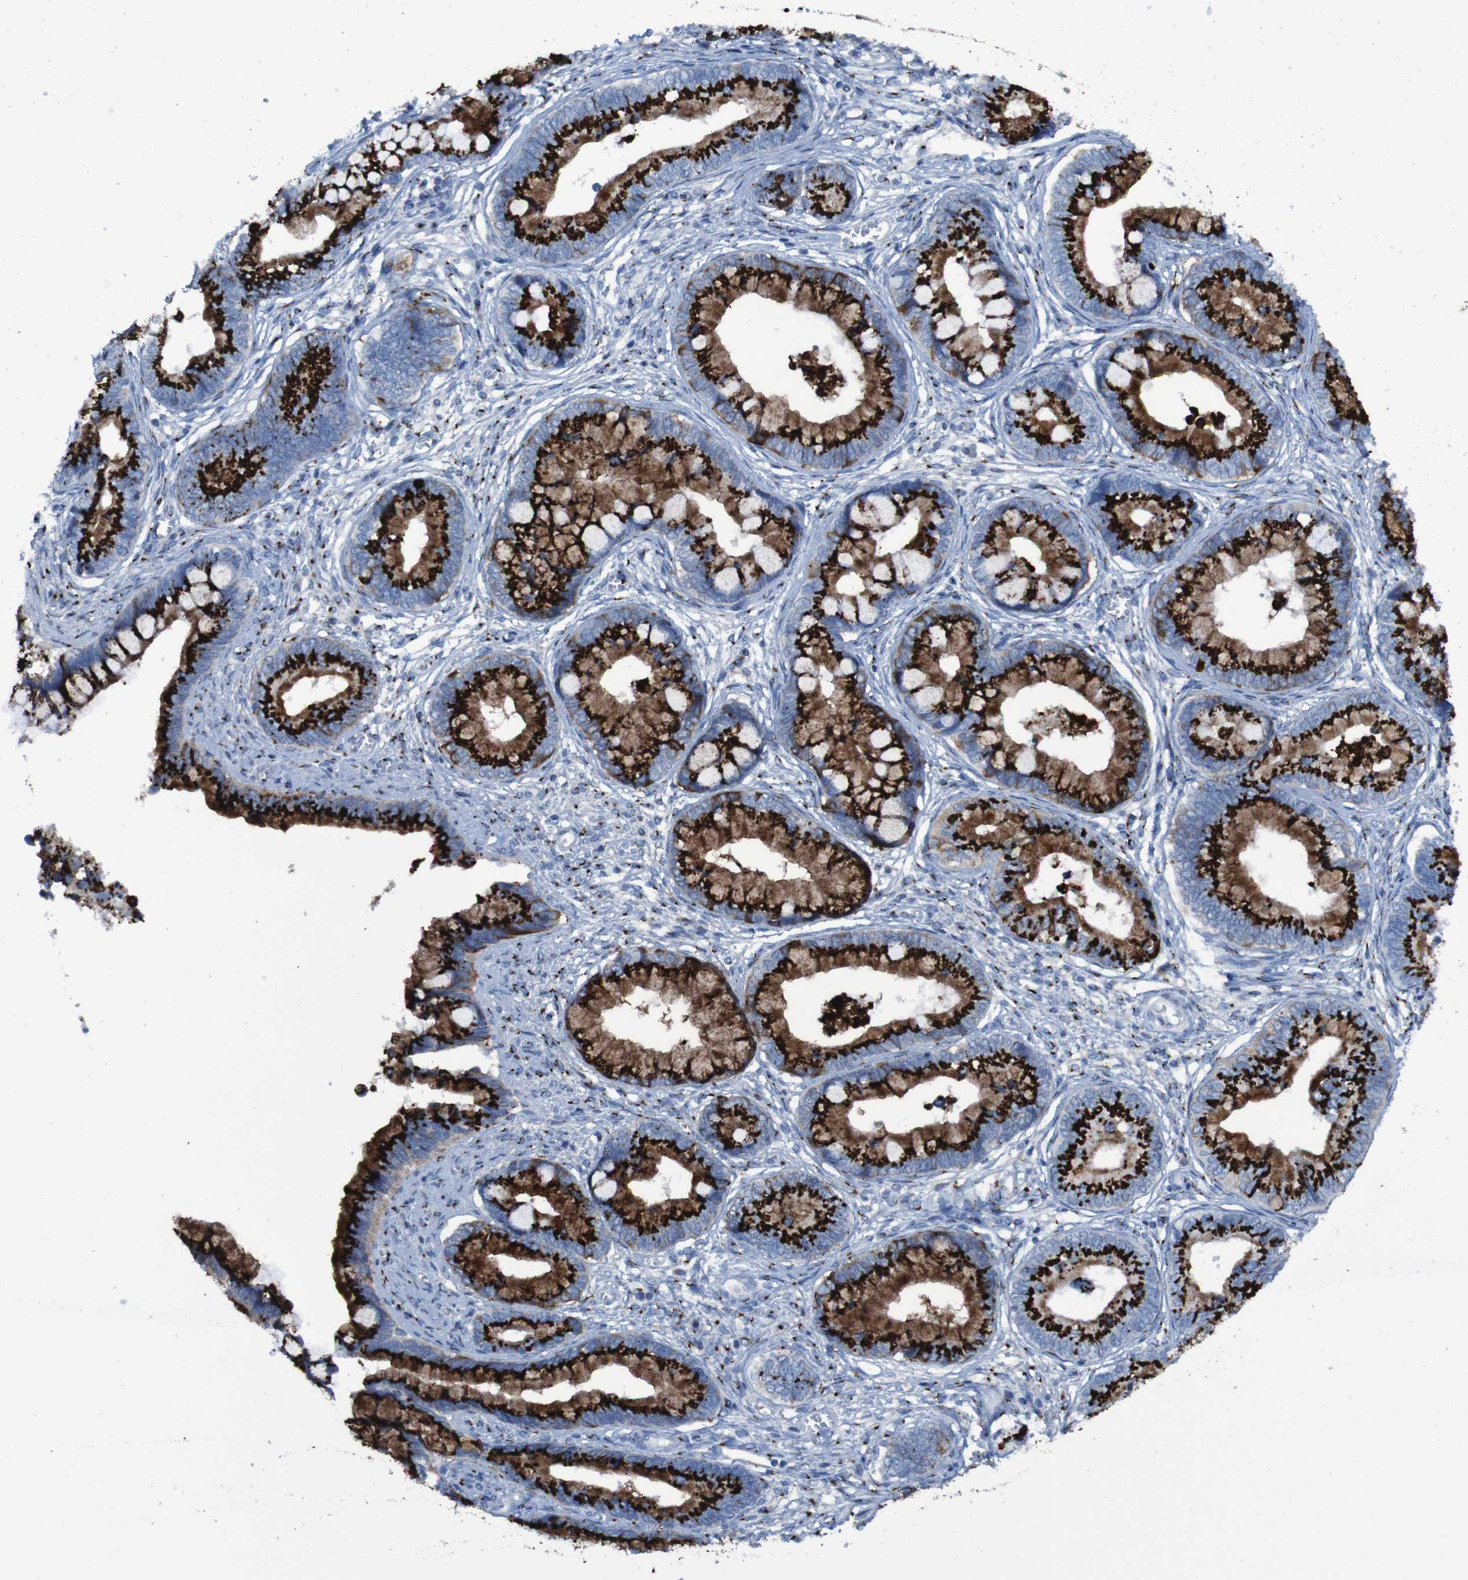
{"staining": {"intensity": "strong", "quantity": ">75%", "location": "cytoplasmic/membranous"}, "tissue": "cervical cancer", "cell_type": "Tumor cells", "image_type": "cancer", "snomed": [{"axis": "morphology", "description": "Adenocarcinoma, NOS"}, {"axis": "topography", "description": "Cervix"}], "caption": "Immunohistochemical staining of human adenocarcinoma (cervical) demonstrates high levels of strong cytoplasmic/membranous expression in approximately >75% of tumor cells.", "gene": "GOLM1", "patient": {"sex": "female", "age": 44}}